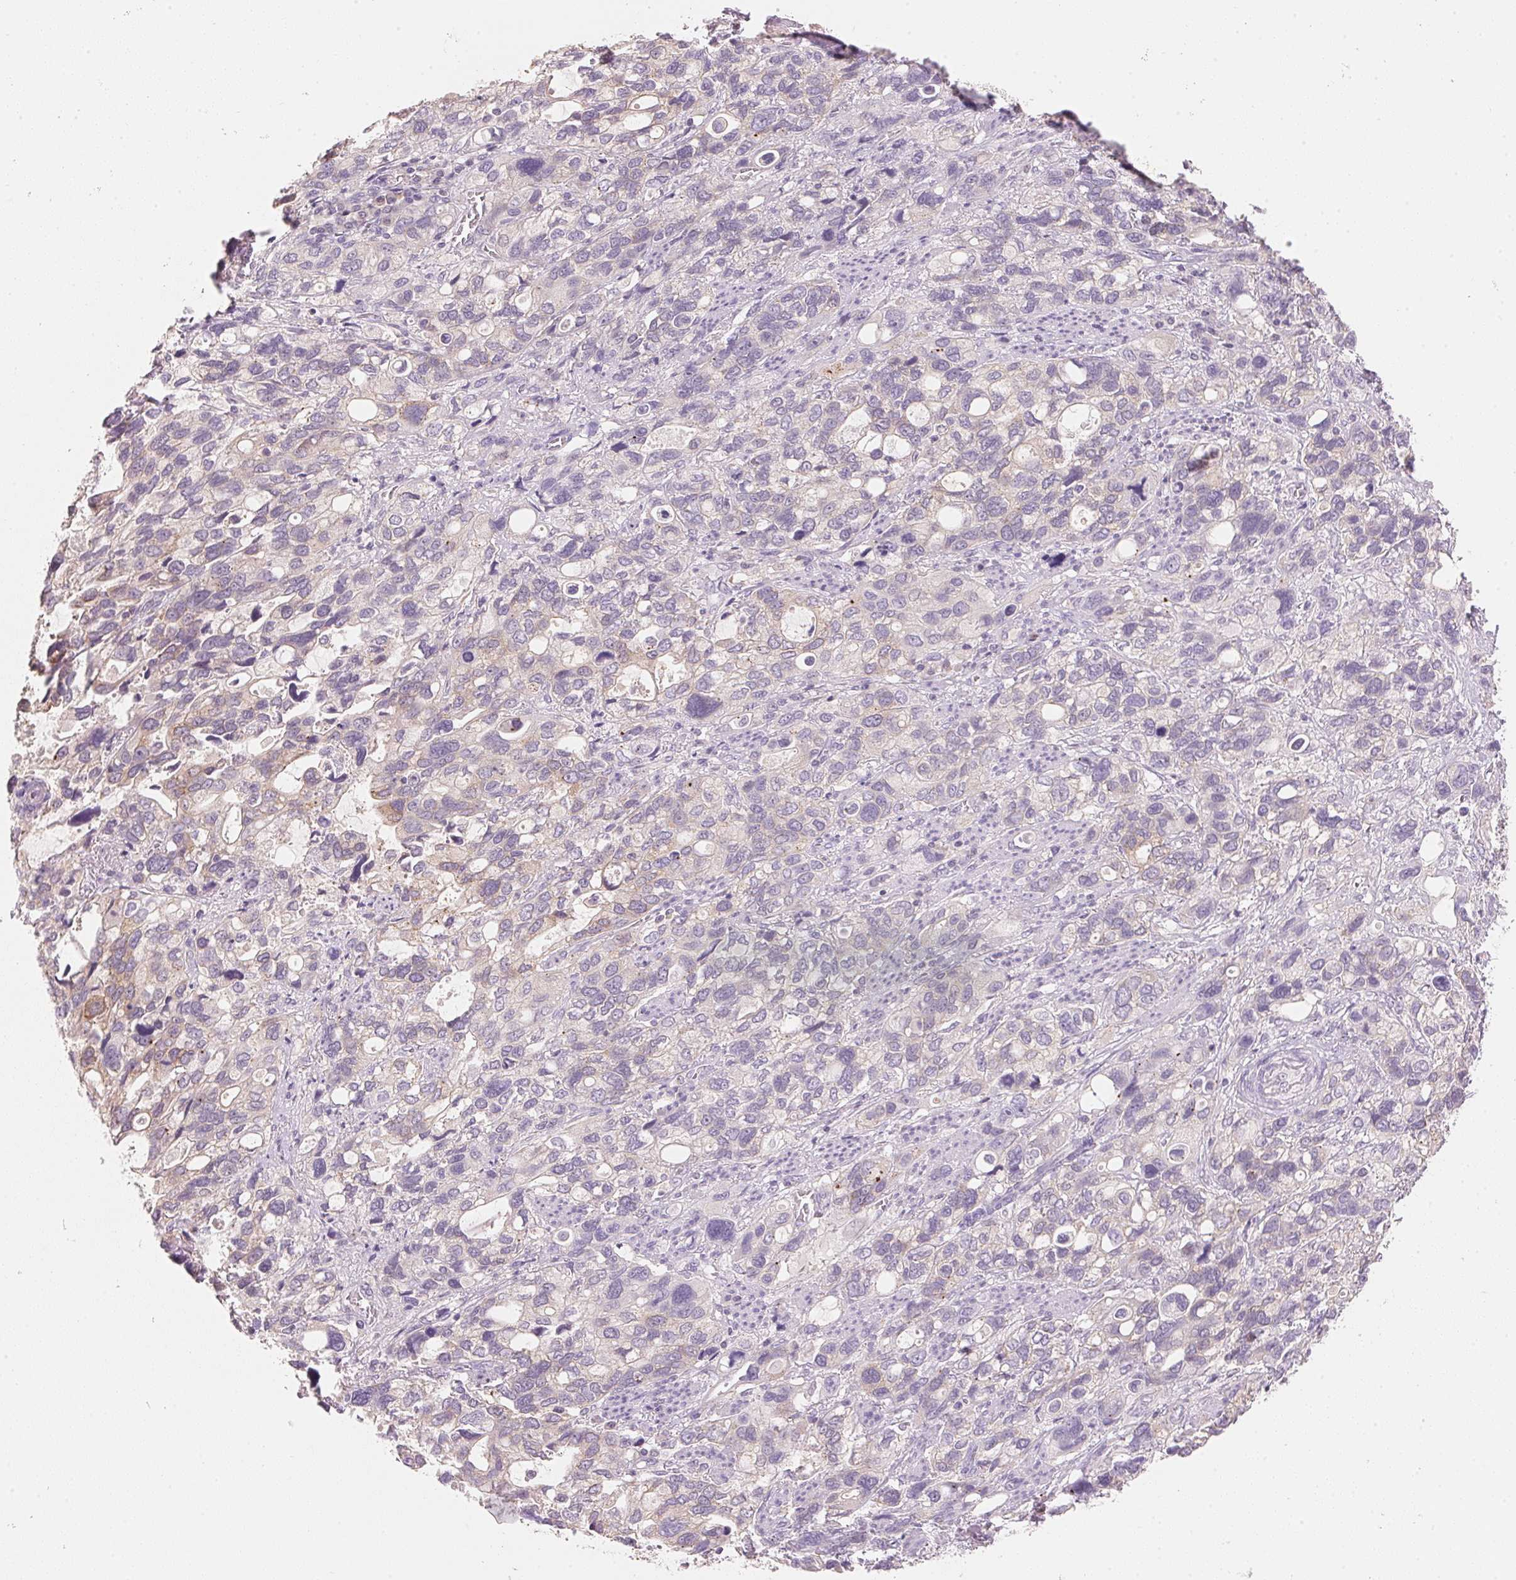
{"staining": {"intensity": "weak", "quantity": "<25%", "location": "cytoplasmic/membranous"}, "tissue": "stomach cancer", "cell_type": "Tumor cells", "image_type": "cancer", "snomed": [{"axis": "morphology", "description": "Adenocarcinoma, NOS"}, {"axis": "topography", "description": "Stomach, upper"}], "caption": "Immunohistochemistry (IHC) photomicrograph of stomach adenocarcinoma stained for a protein (brown), which reveals no positivity in tumor cells.", "gene": "HOXB13", "patient": {"sex": "female", "age": 81}}